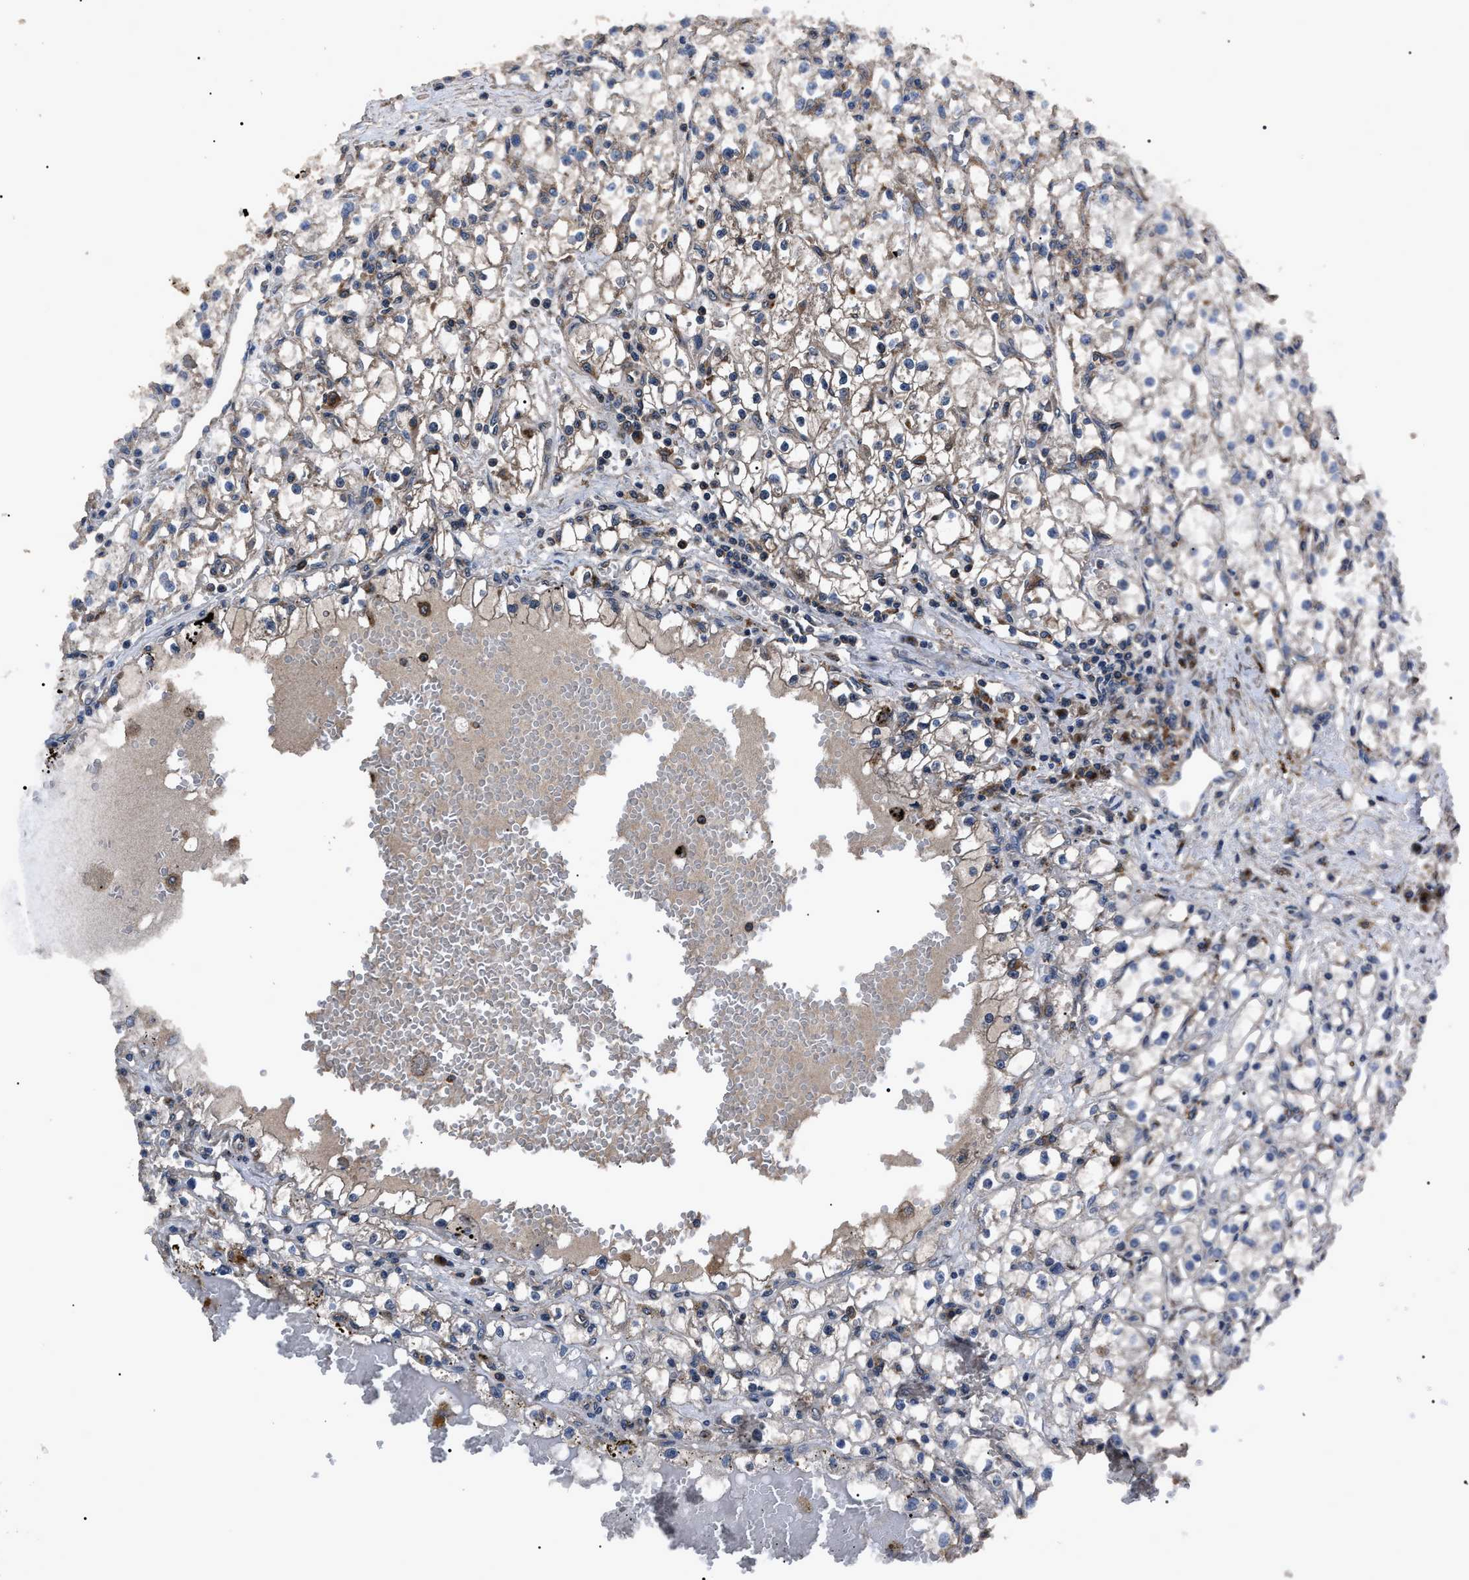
{"staining": {"intensity": "negative", "quantity": "none", "location": "none"}, "tissue": "renal cancer", "cell_type": "Tumor cells", "image_type": "cancer", "snomed": [{"axis": "morphology", "description": "Adenocarcinoma, NOS"}, {"axis": "topography", "description": "Kidney"}], "caption": "High power microscopy photomicrograph of an immunohistochemistry (IHC) micrograph of renal cancer (adenocarcinoma), revealing no significant staining in tumor cells. (Stains: DAB (3,3'-diaminobenzidine) immunohistochemistry (IHC) with hematoxylin counter stain, Microscopy: brightfield microscopy at high magnification).", "gene": "RNF216", "patient": {"sex": "male", "age": 56}}